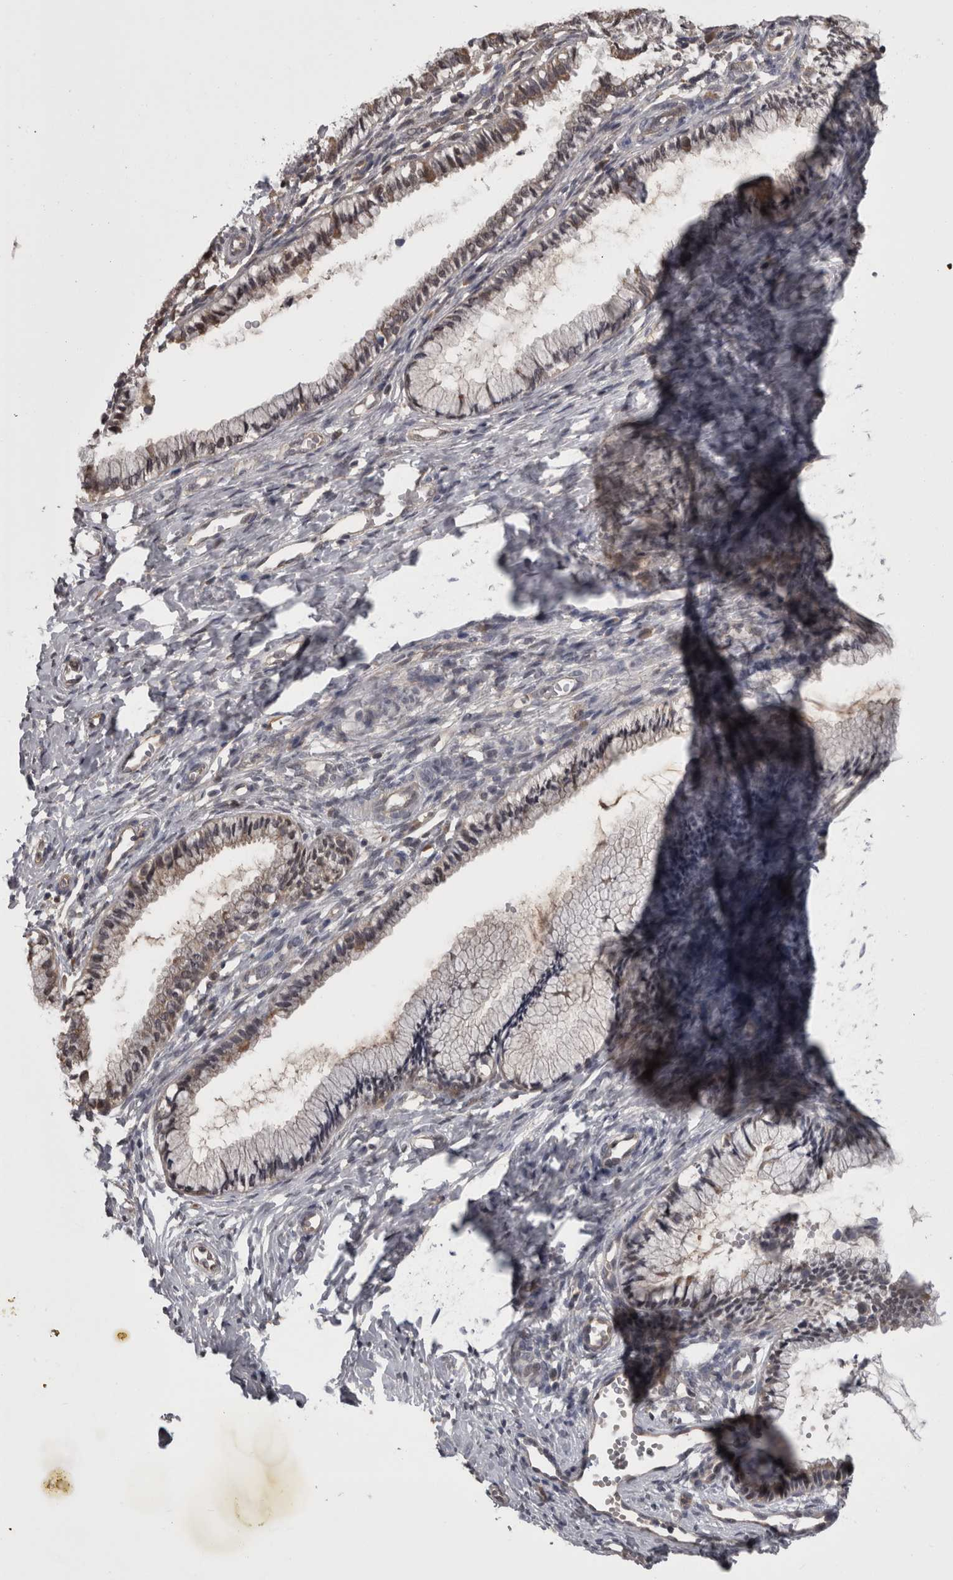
{"staining": {"intensity": "weak", "quantity": "25%-75%", "location": "cytoplasmic/membranous"}, "tissue": "cervix", "cell_type": "Glandular cells", "image_type": "normal", "snomed": [{"axis": "morphology", "description": "Normal tissue, NOS"}, {"axis": "topography", "description": "Cervix"}], "caption": "IHC of benign cervix exhibits low levels of weak cytoplasmic/membranous positivity in about 25%-75% of glandular cells. The staining was performed using DAB to visualize the protein expression in brown, while the nuclei were stained in blue with hematoxylin (Magnification: 20x).", "gene": "APRT", "patient": {"sex": "female", "age": 27}}